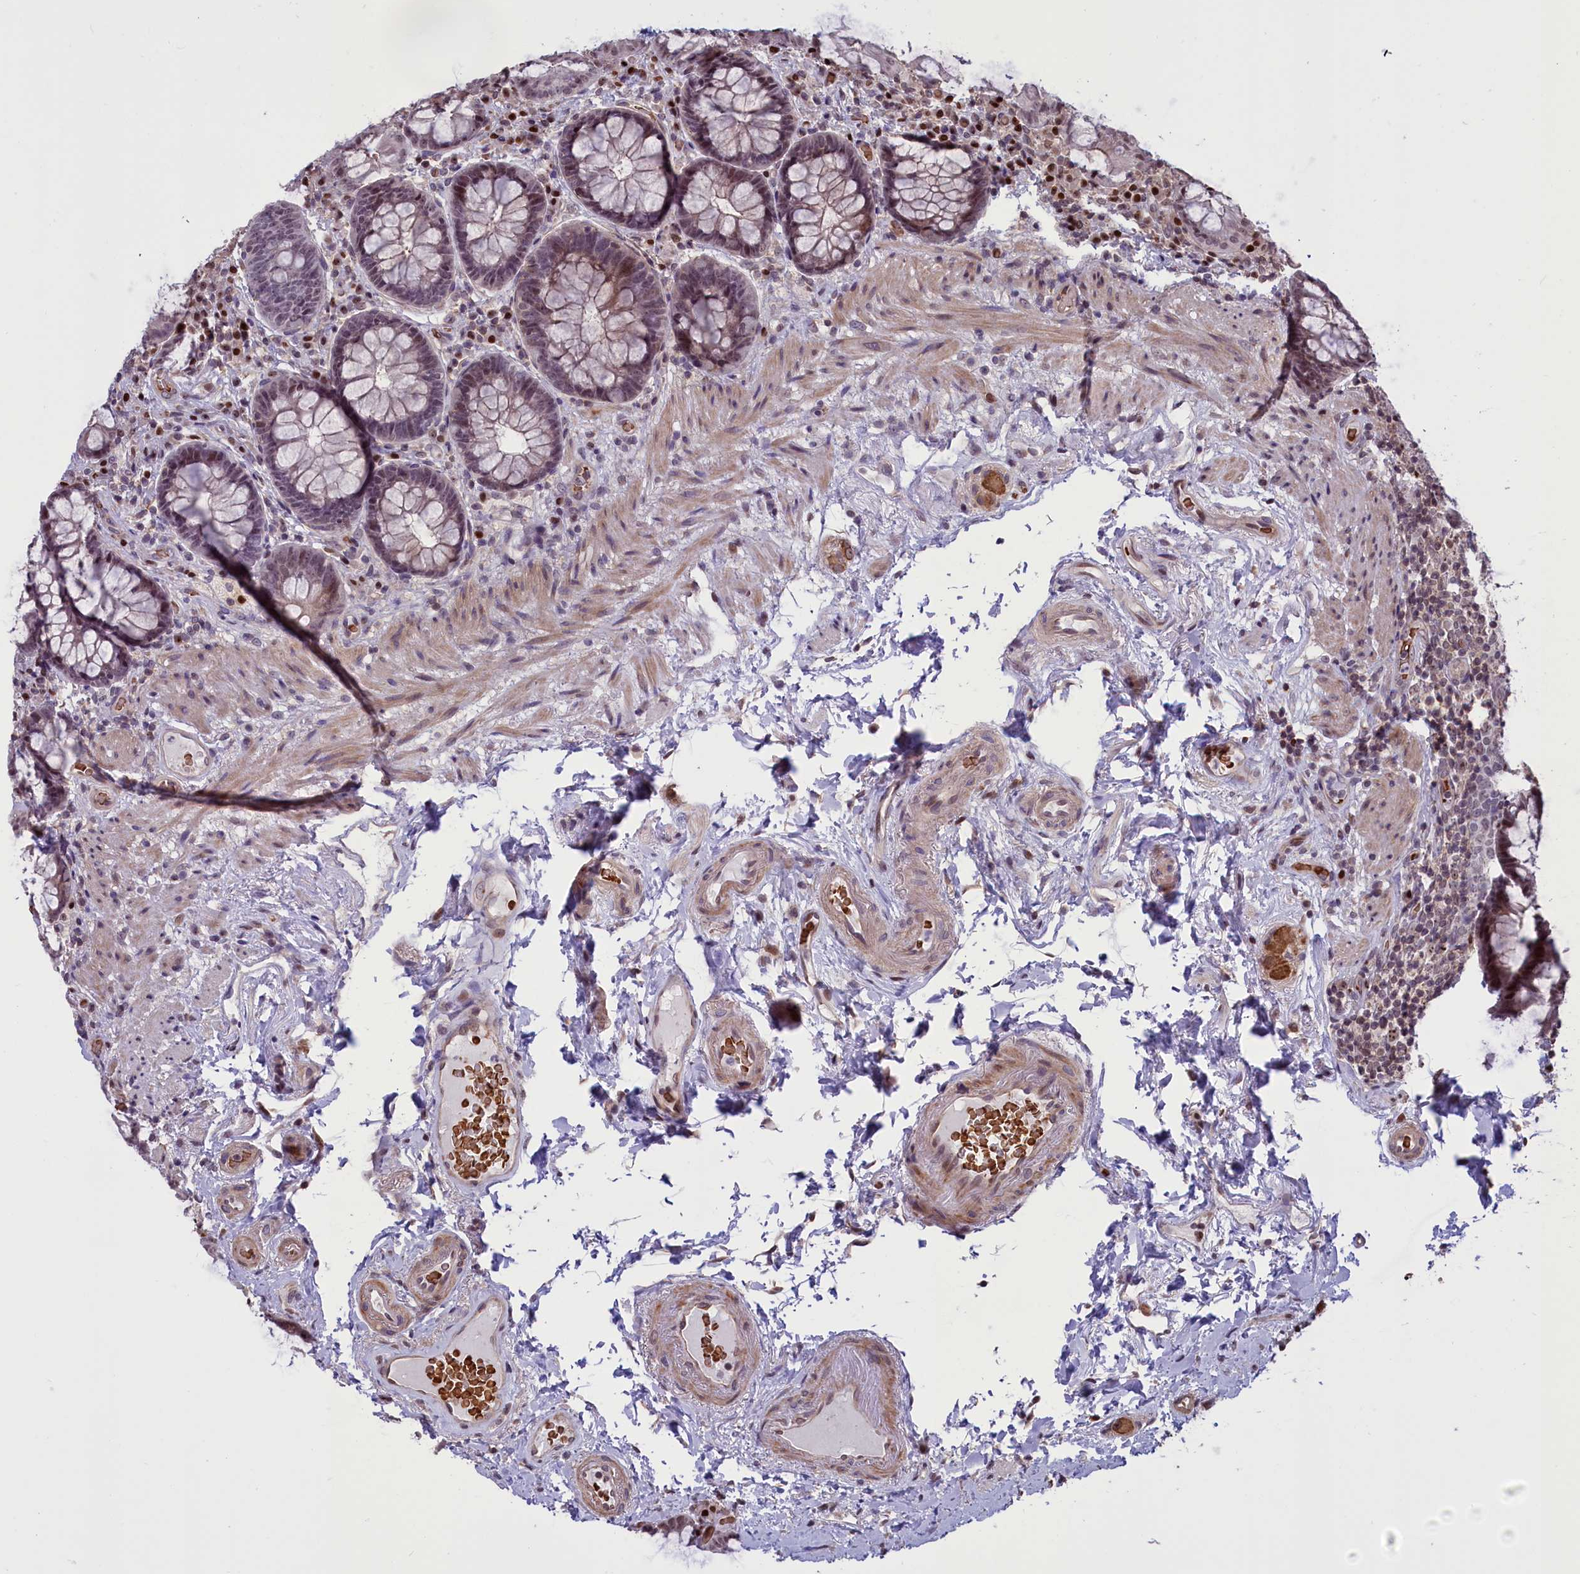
{"staining": {"intensity": "moderate", "quantity": "25%-75%", "location": "nuclear"}, "tissue": "rectum", "cell_type": "Glandular cells", "image_type": "normal", "snomed": [{"axis": "morphology", "description": "Normal tissue, NOS"}, {"axis": "topography", "description": "Rectum"}], "caption": "The immunohistochemical stain labels moderate nuclear positivity in glandular cells of normal rectum. Using DAB (brown) and hematoxylin (blue) stains, captured at high magnification using brightfield microscopy.", "gene": "SHFL", "patient": {"sex": "male", "age": 83}}